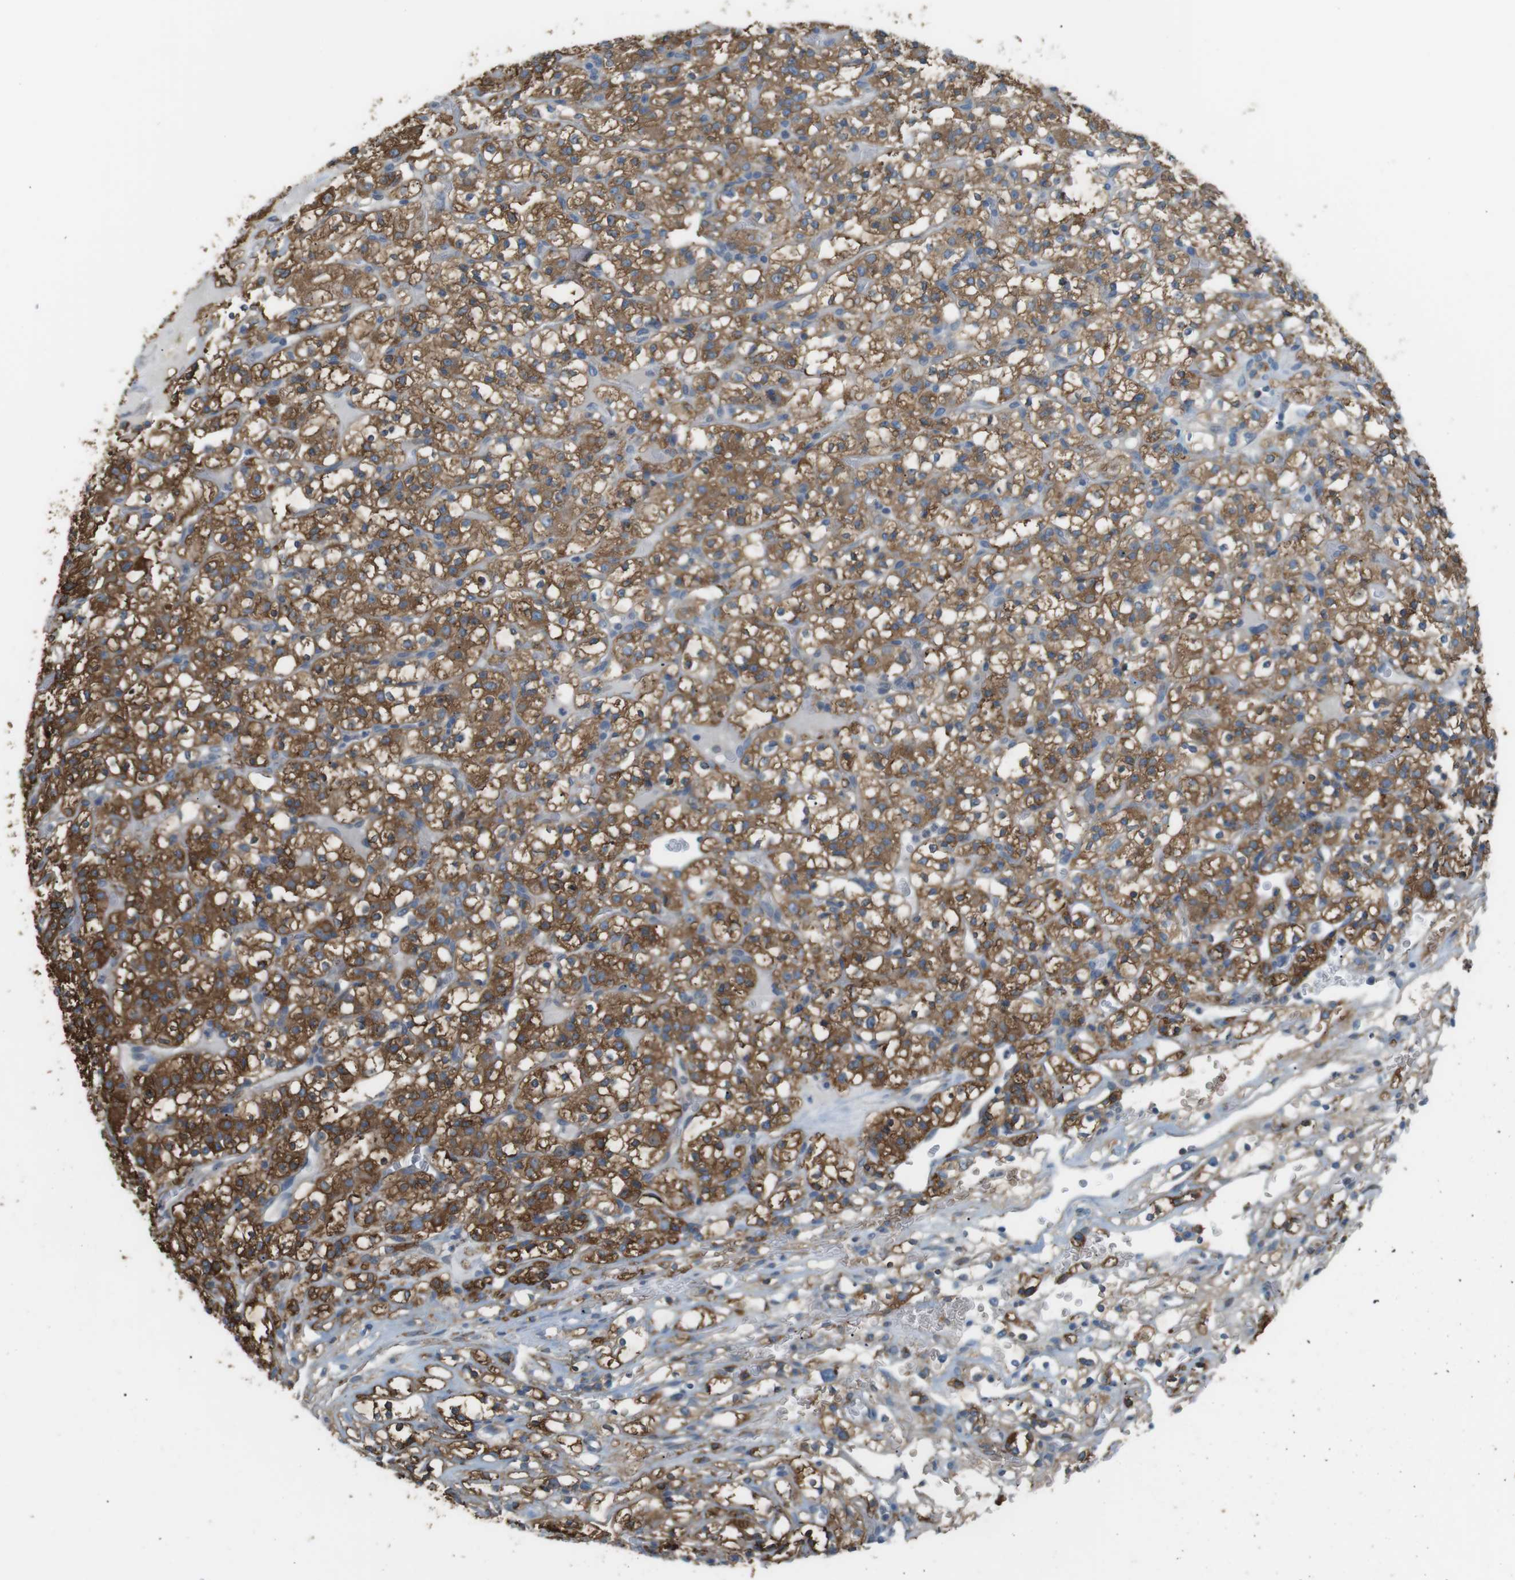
{"staining": {"intensity": "strong", "quantity": ">75%", "location": "cytoplasmic/membranous"}, "tissue": "renal cancer", "cell_type": "Tumor cells", "image_type": "cancer", "snomed": [{"axis": "morphology", "description": "Normal tissue, NOS"}, {"axis": "morphology", "description": "Adenocarcinoma, NOS"}, {"axis": "topography", "description": "Kidney"}], "caption": "Immunohistochemical staining of human renal adenocarcinoma demonstrates high levels of strong cytoplasmic/membranous expression in approximately >75% of tumor cells. The staining was performed using DAB to visualize the protein expression in brown, while the nuclei were stained in blue with hematoxylin (Magnification: 20x).", "gene": "PEPD", "patient": {"sex": "female", "age": 72}}